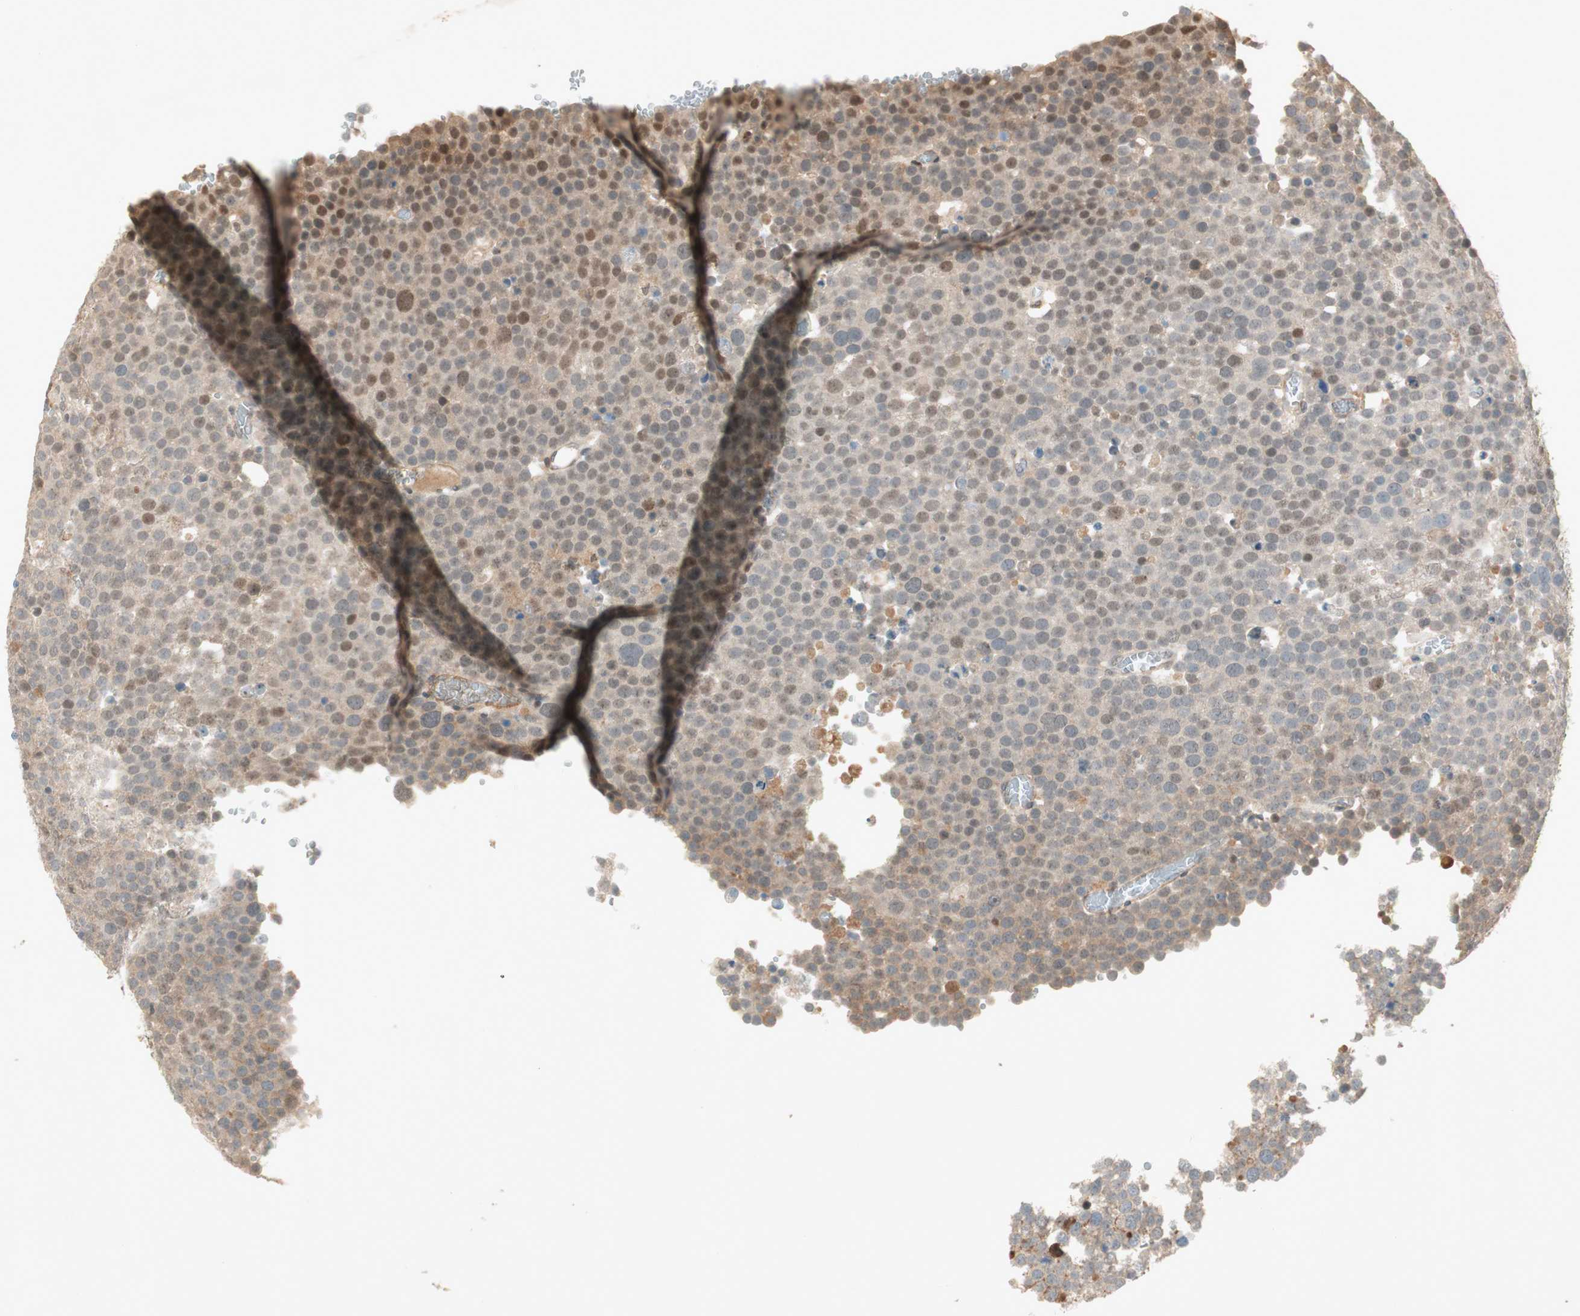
{"staining": {"intensity": "moderate", "quantity": "<25%", "location": "nuclear"}, "tissue": "testis cancer", "cell_type": "Tumor cells", "image_type": "cancer", "snomed": [{"axis": "morphology", "description": "Seminoma, NOS"}, {"axis": "topography", "description": "Testis"}], "caption": "Immunohistochemistry (DAB (3,3'-diaminobenzidine)) staining of seminoma (testis) shows moderate nuclear protein positivity in approximately <25% of tumor cells. (IHC, brightfield microscopy, high magnification).", "gene": "RNGTT", "patient": {"sex": "male", "age": 71}}